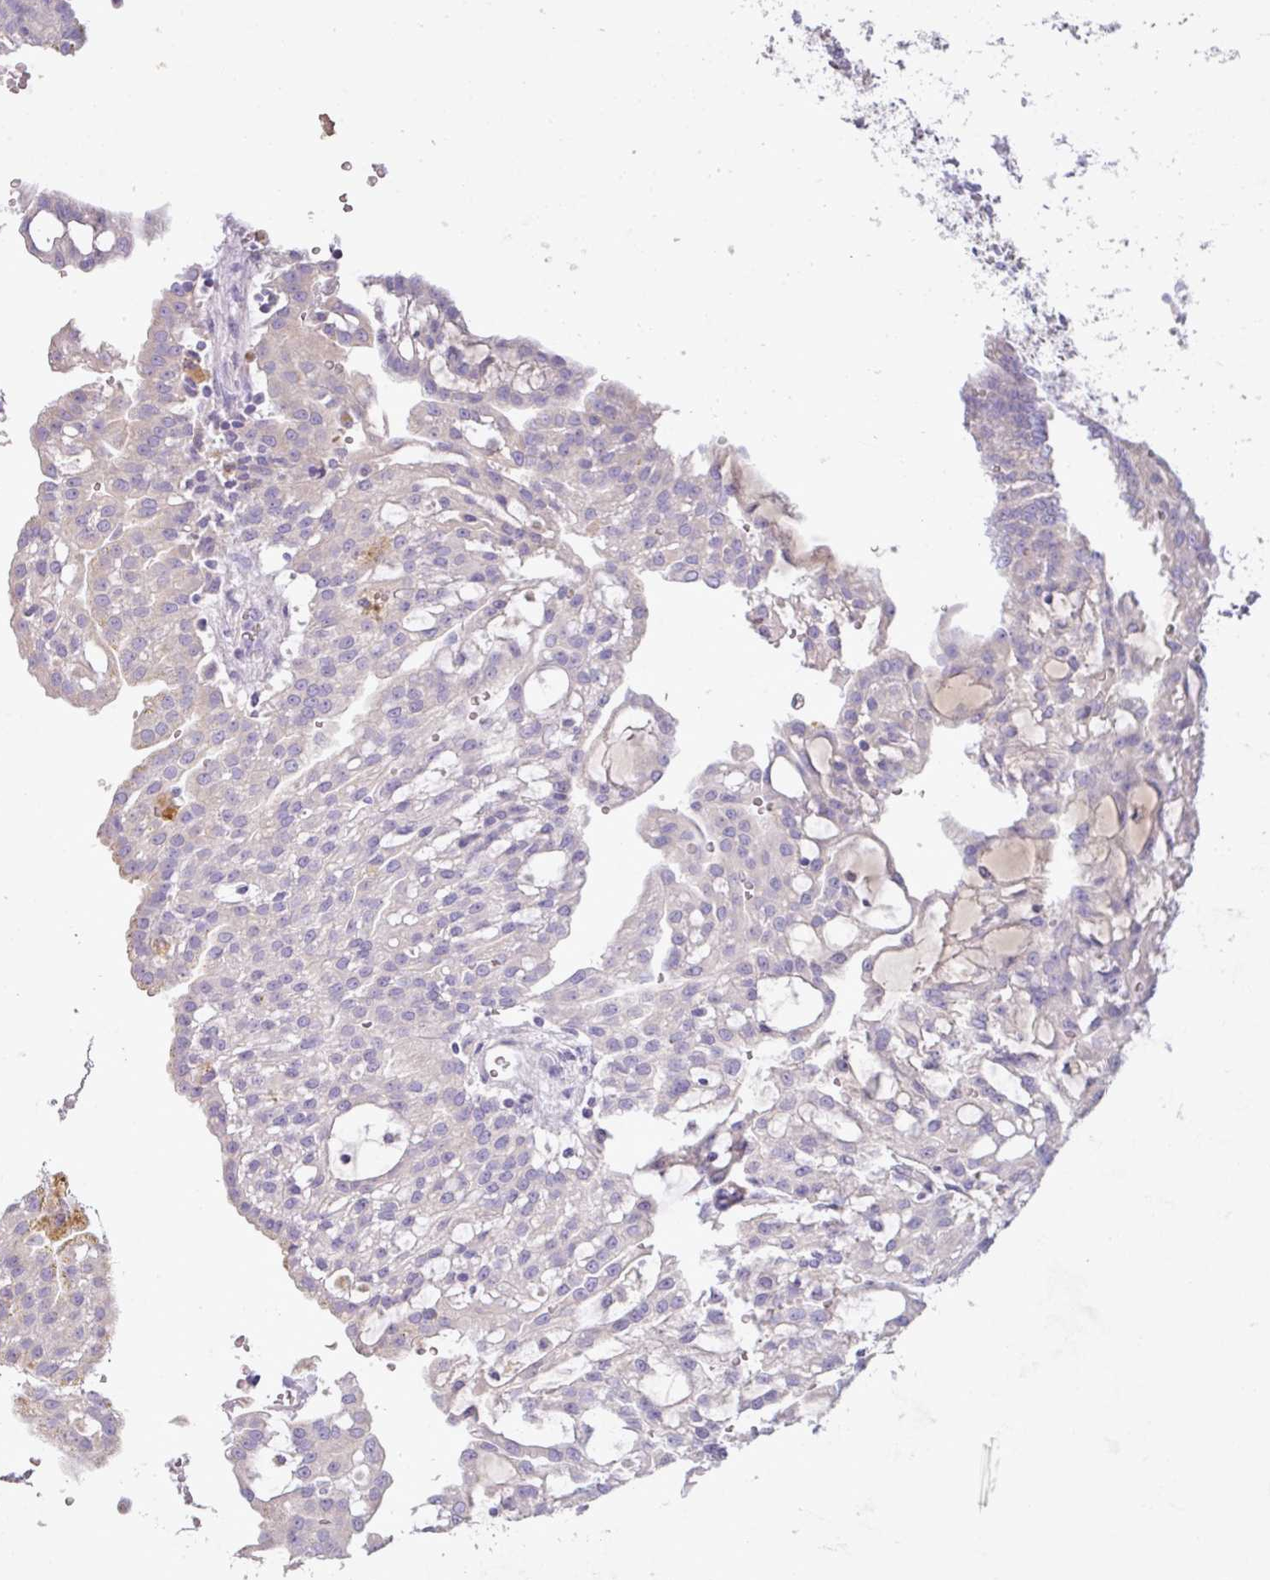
{"staining": {"intensity": "negative", "quantity": "none", "location": "none"}, "tissue": "renal cancer", "cell_type": "Tumor cells", "image_type": "cancer", "snomed": [{"axis": "morphology", "description": "Adenocarcinoma, NOS"}, {"axis": "topography", "description": "Kidney"}], "caption": "High power microscopy micrograph of an IHC photomicrograph of renal cancer, revealing no significant positivity in tumor cells.", "gene": "OR6C6", "patient": {"sex": "male", "age": 63}}